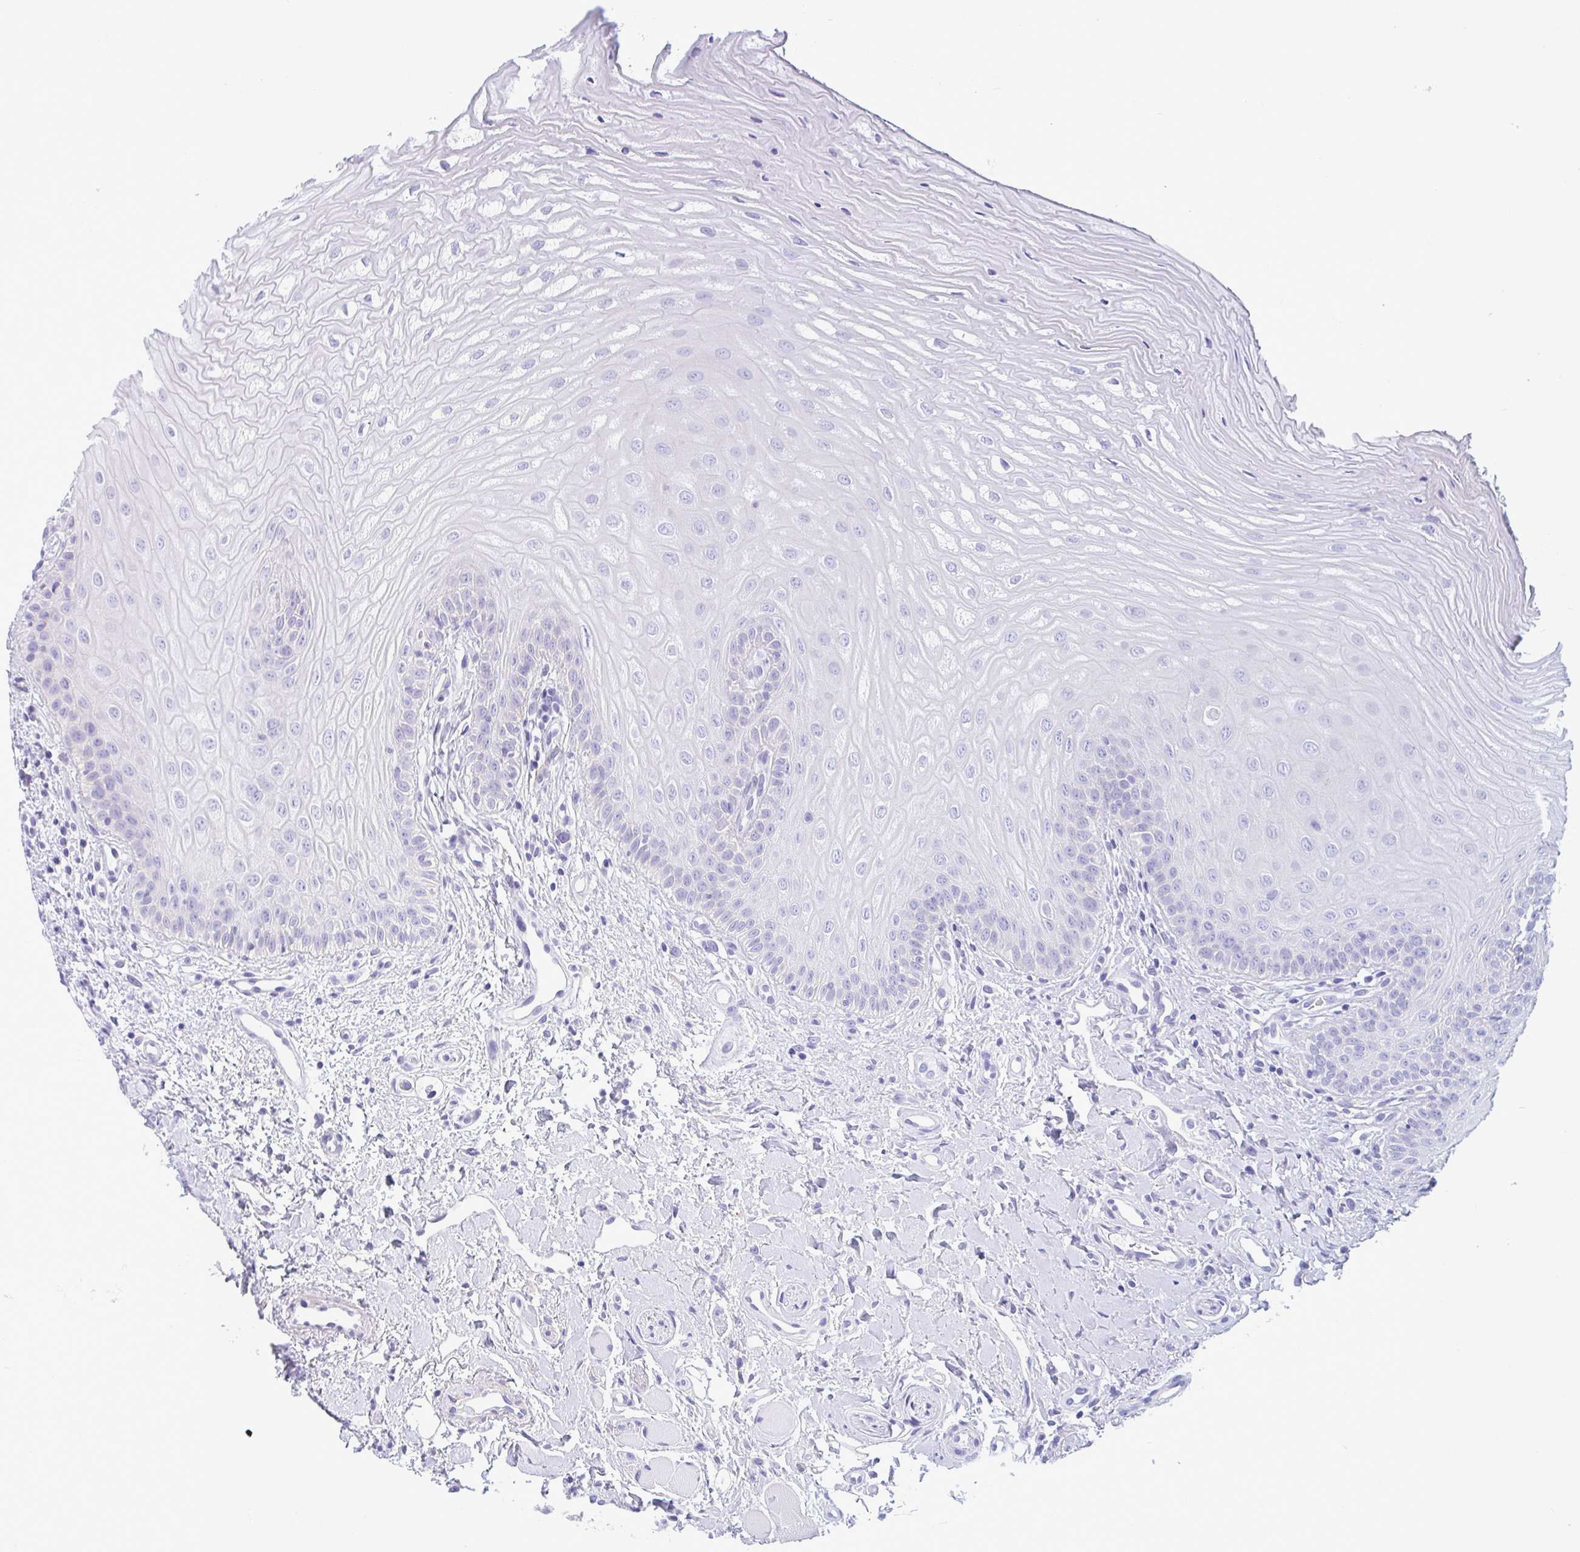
{"staining": {"intensity": "negative", "quantity": "none", "location": "none"}, "tissue": "oral mucosa", "cell_type": "Squamous epithelial cells", "image_type": "normal", "snomed": [{"axis": "morphology", "description": "Normal tissue, NOS"}, {"axis": "topography", "description": "Oral tissue"}], "caption": "The photomicrograph demonstrates no staining of squamous epithelial cells in benign oral mucosa.", "gene": "MYH10", "patient": {"sex": "female", "age": 73}}